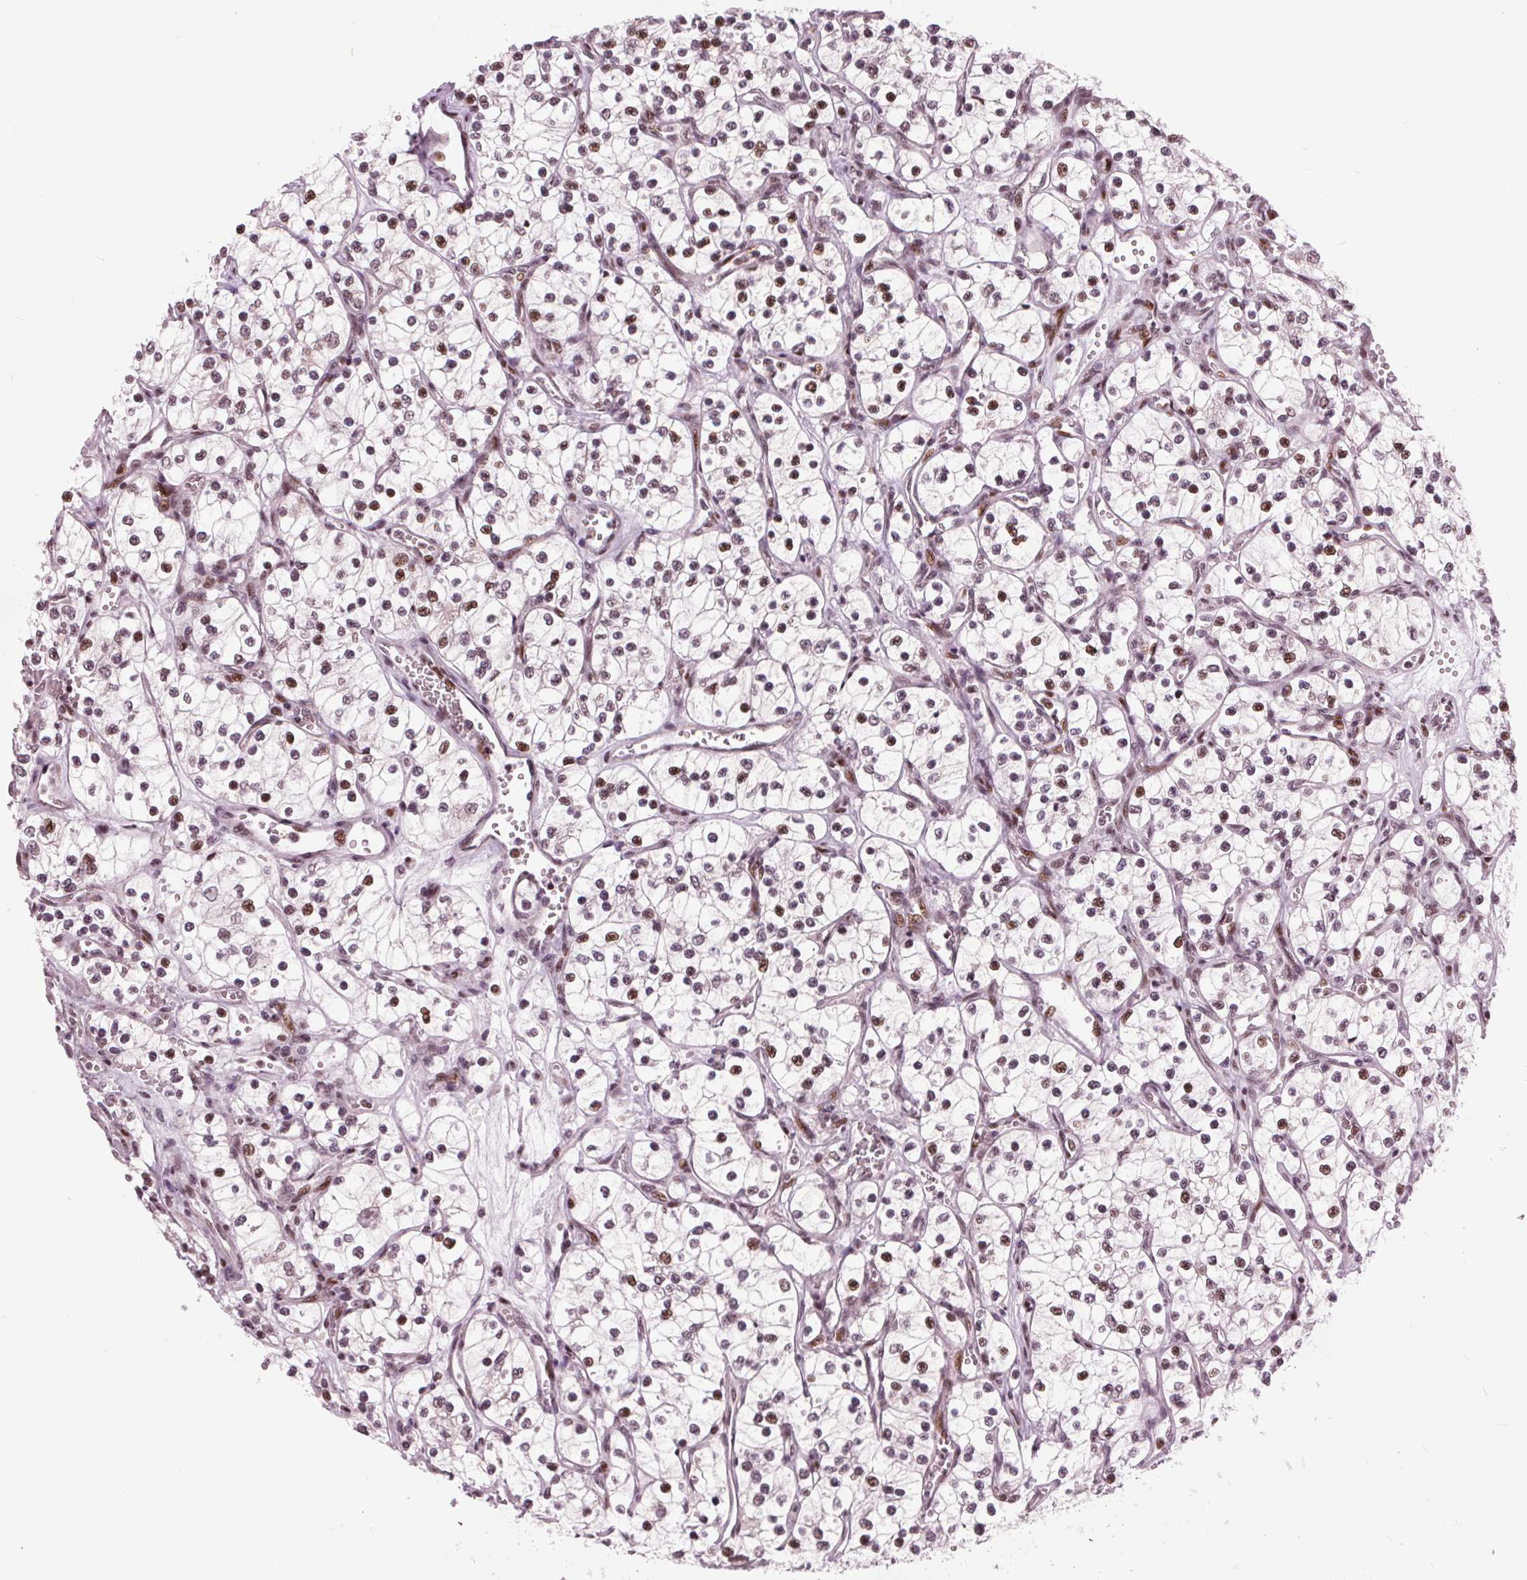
{"staining": {"intensity": "moderate", "quantity": "25%-75%", "location": "nuclear"}, "tissue": "renal cancer", "cell_type": "Tumor cells", "image_type": "cancer", "snomed": [{"axis": "morphology", "description": "Adenocarcinoma, NOS"}, {"axis": "topography", "description": "Kidney"}], "caption": "Immunohistochemical staining of renal cancer demonstrates moderate nuclear protein staining in about 25%-75% of tumor cells.", "gene": "TTC34", "patient": {"sex": "female", "age": 69}}